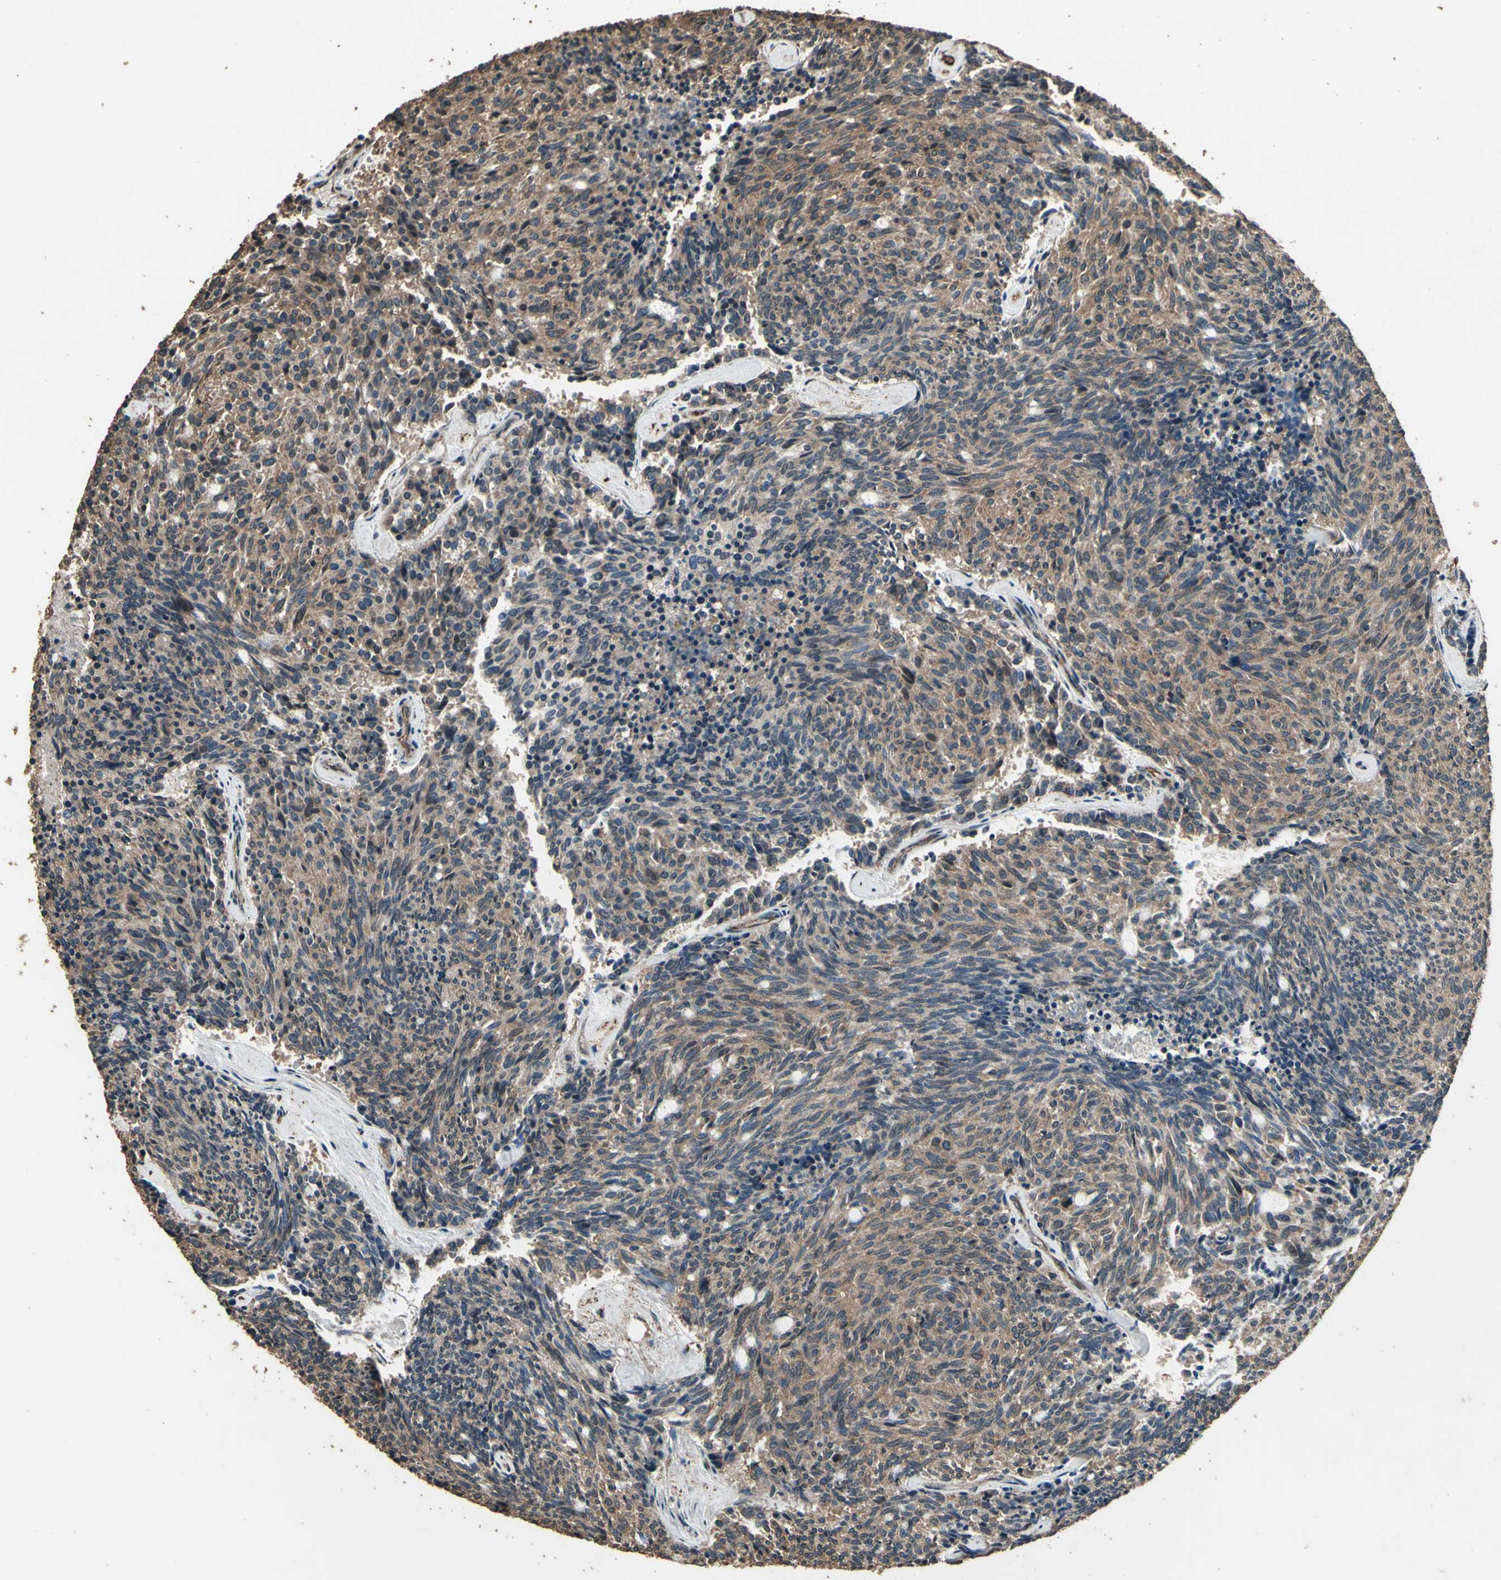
{"staining": {"intensity": "moderate", "quantity": ">75%", "location": "cytoplasmic/membranous"}, "tissue": "carcinoid", "cell_type": "Tumor cells", "image_type": "cancer", "snomed": [{"axis": "morphology", "description": "Carcinoid, malignant, NOS"}, {"axis": "topography", "description": "Pancreas"}], "caption": "Immunohistochemical staining of carcinoid (malignant) displays medium levels of moderate cytoplasmic/membranous staining in approximately >75% of tumor cells. (Stains: DAB (3,3'-diaminobenzidine) in brown, nuclei in blue, Microscopy: brightfield microscopy at high magnification).", "gene": "TSPO", "patient": {"sex": "female", "age": 54}}